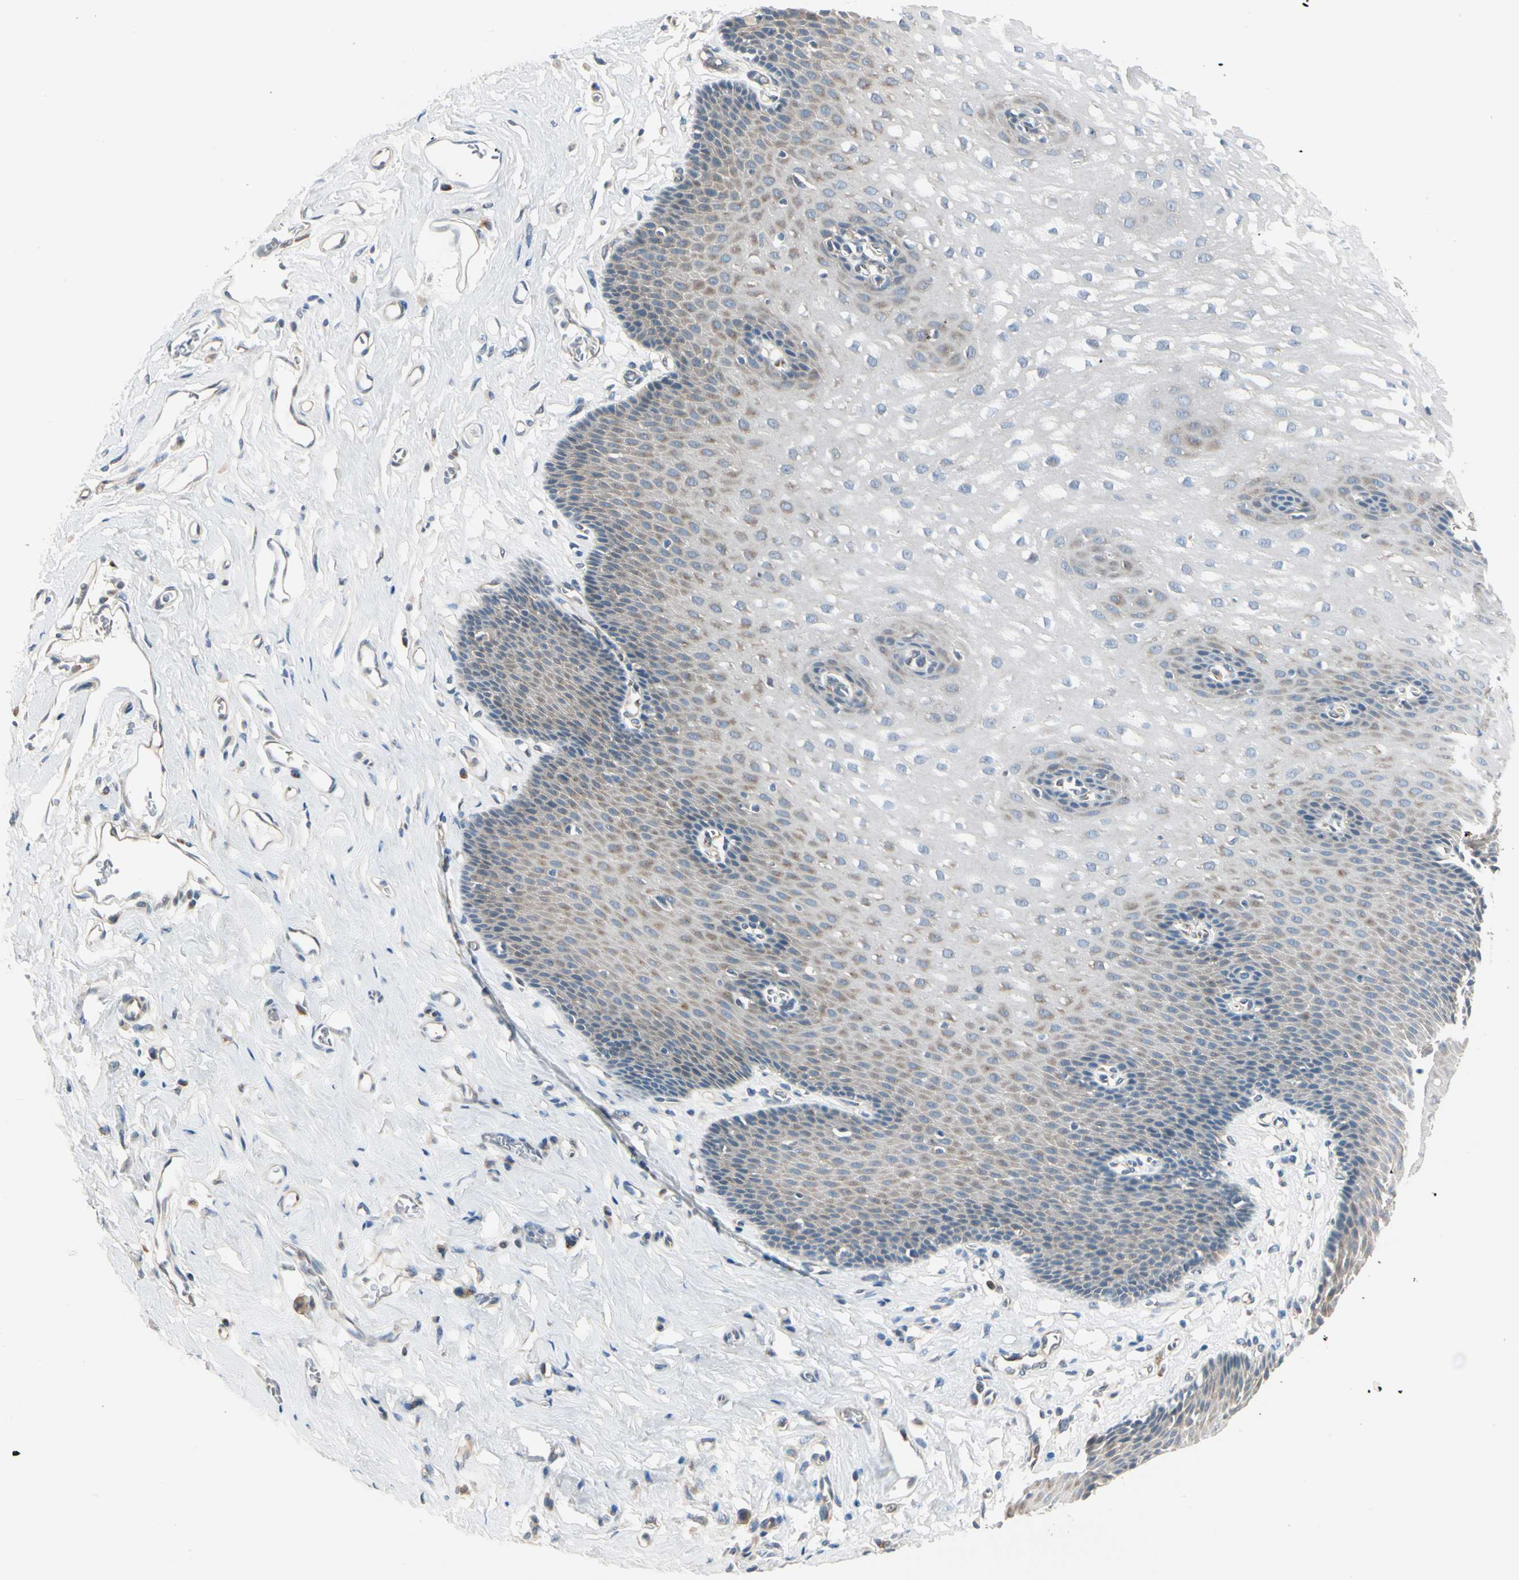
{"staining": {"intensity": "moderate", "quantity": "25%-75%", "location": "cytoplasmic/membranous"}, "tissue": "esophagus", "cell_type": "Squamous epithelial cells", "image_type": "normal", "snomed": [{"axis": "morphology", "description": "Normal tissue, NOS"}, {"axis": "topography", "description": "Esophagus"}], "caption": "Immunohistochemical staining of normal esophagus reveals medium levels of moderate cytoplasmic/membranous expression in approximately 25%-75% of squamous epithelial cells.", "gene": "ROCK2", "patient": {"sex": "male", "age": 70}}